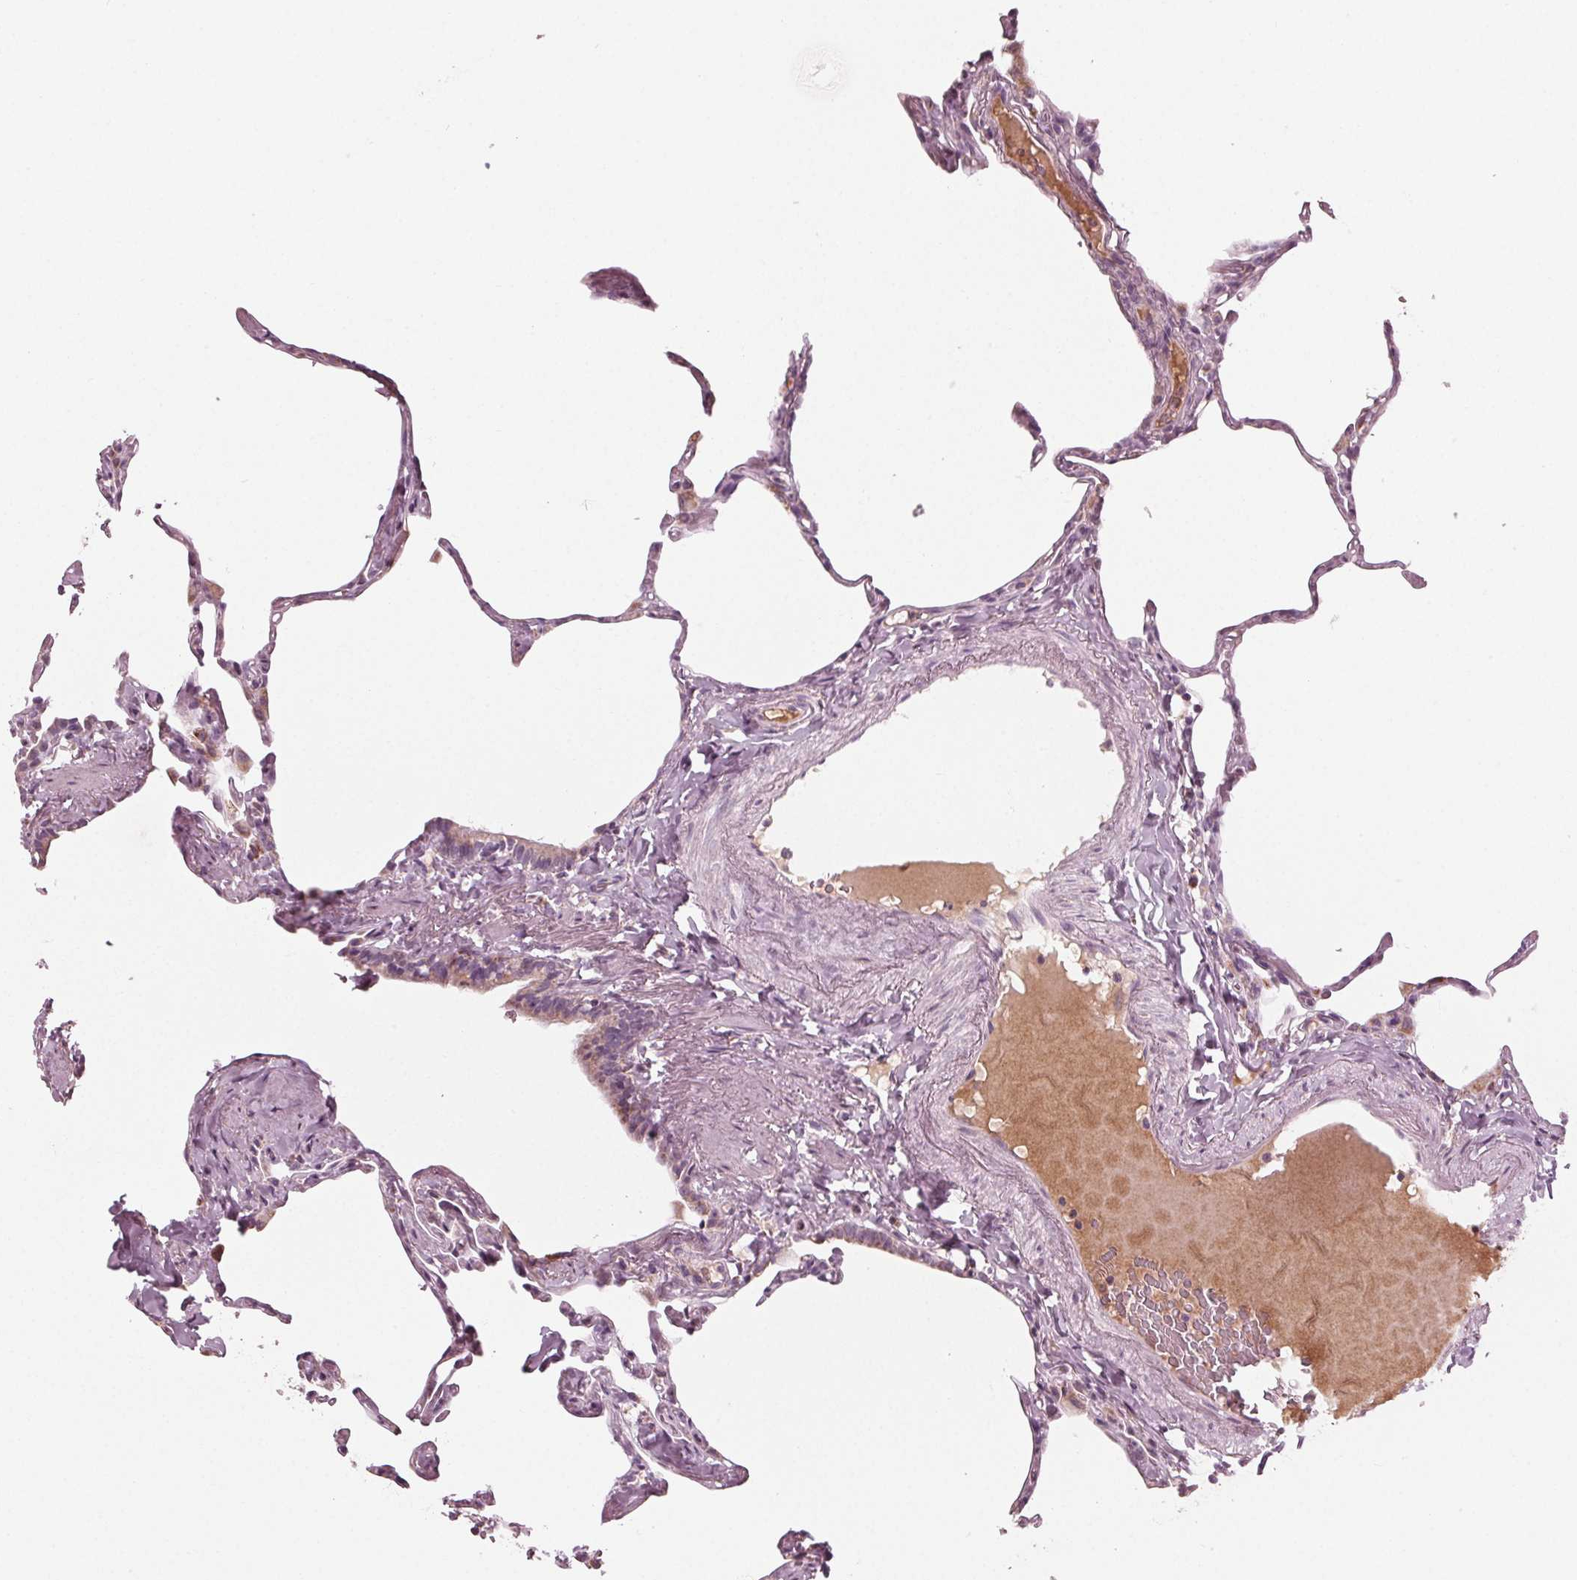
{"staining": {"intensity": "weak", "quantity": "<25%", "location": "cytoplasmic/membranous"}, "tissue": "lung", "cell_type": "Alveolar cells", "image_type": "normal", "snomed": [{"axis": "morphology", "description": "Normal tissue, NOS"}, {"axis": "topography", "description": "Lung"}], "caption": "Immunohistochemistry (IHC) micrograph of benign lung: human lung stained with DAB (3,3'-diaminobenzidine) demonstrates no significant protein positivity in alveolar cells. (DAB immunohistochemistry (IHC) with hematoxylin counter stain).", "gene": "CLN6", "patient": {"sex": "male", "age": 65}}